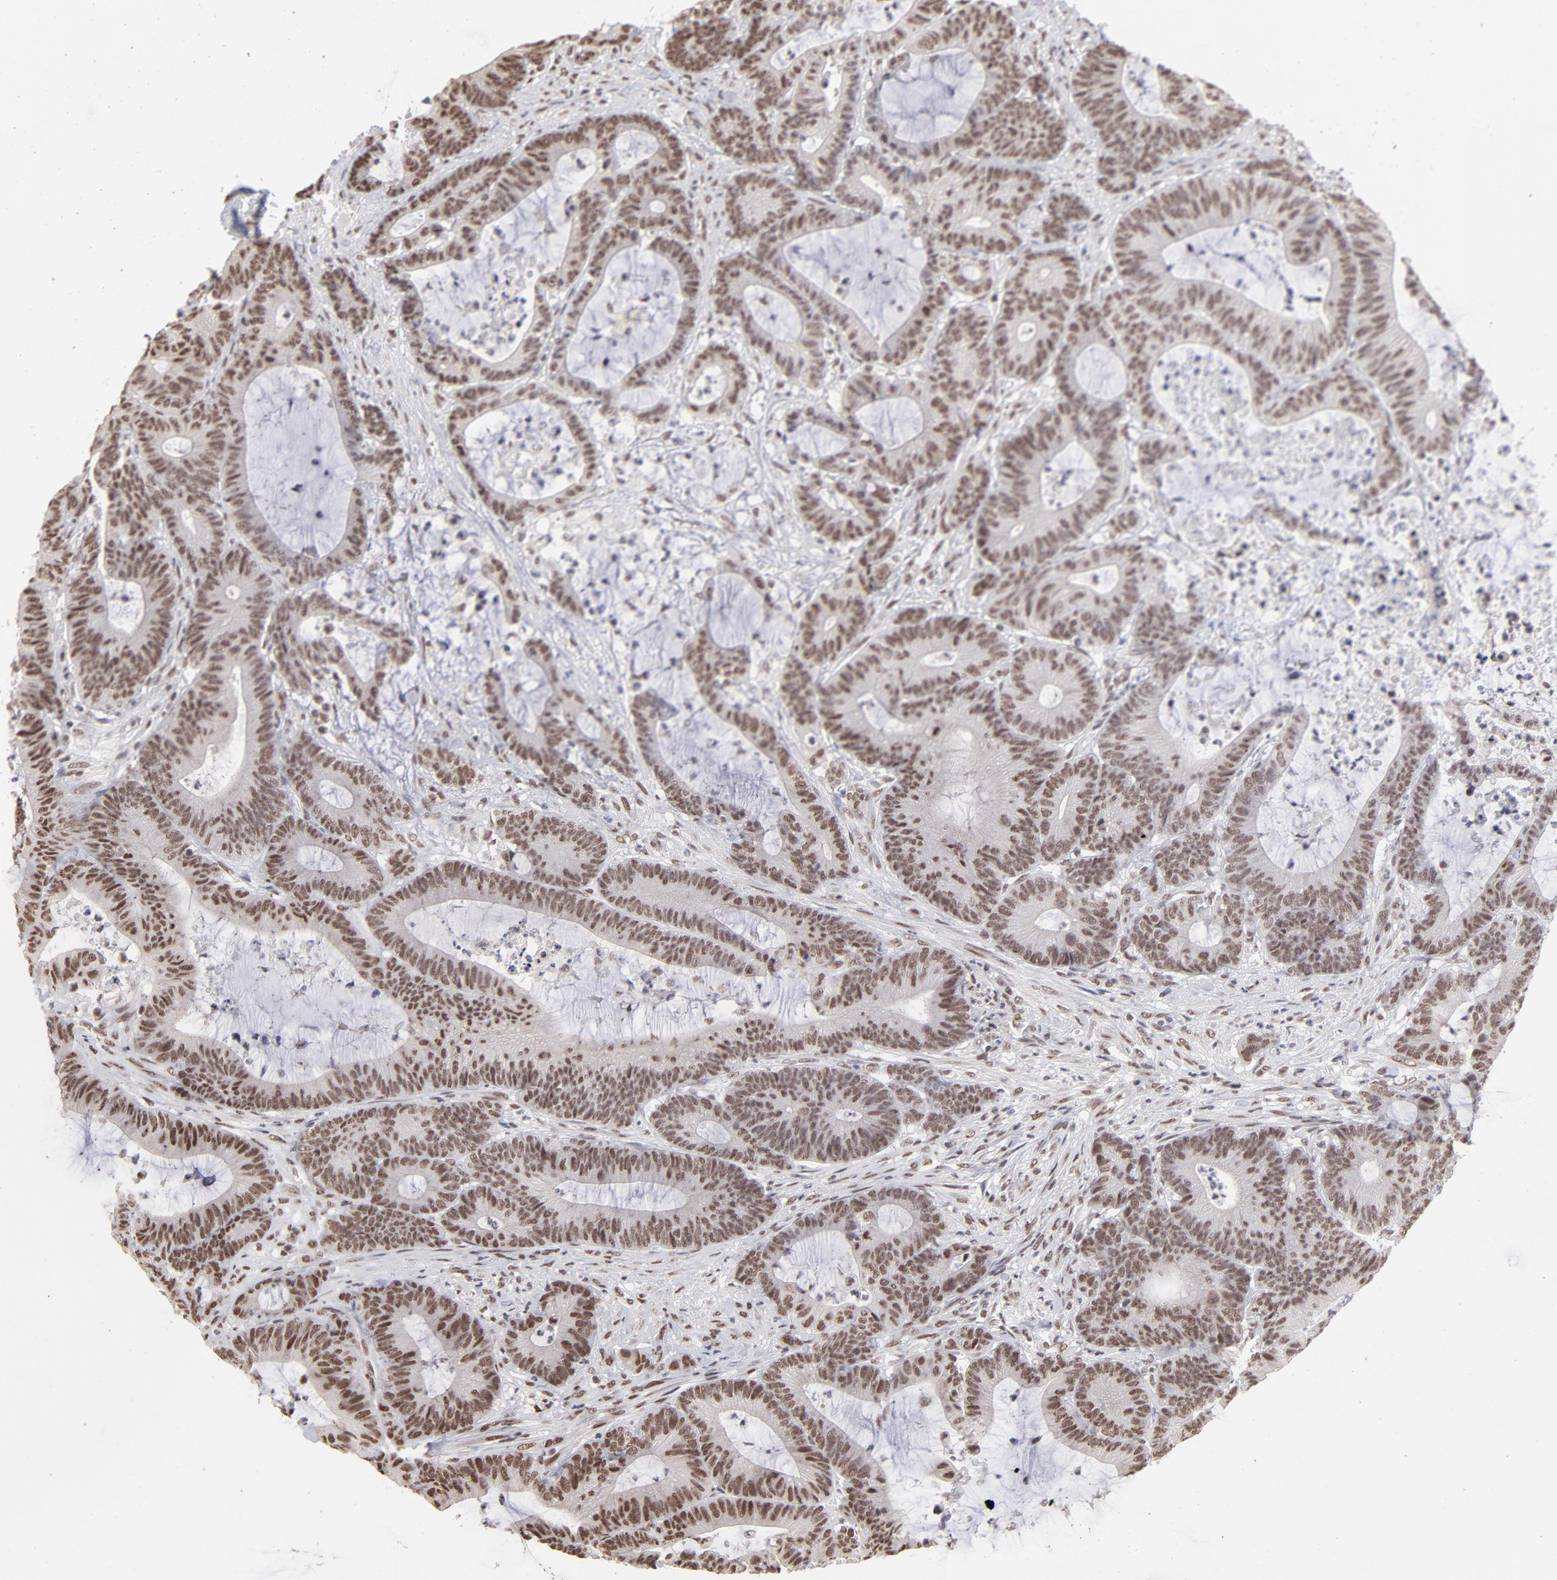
{"staining": {"intensity": "moderate", "quantity": ">75%", "location": "nuclear"}, "tissue": "colorectal cancer", "cell_type": "Tumor cells", "image_type": "cancer", "snomed": [{"axis": "morphology", "description": "Adenocarcinoma, NOS"}, {"axis": "topography", "description": "Colon"}], "caption": "Colorectal adenocarcinoma stained for a protein (brown) displays moderate nuclear positive staining in approximately >75% of tumor cells.", "gene": "ZNF3", "patient": {"sex": "female", "age": 84}}